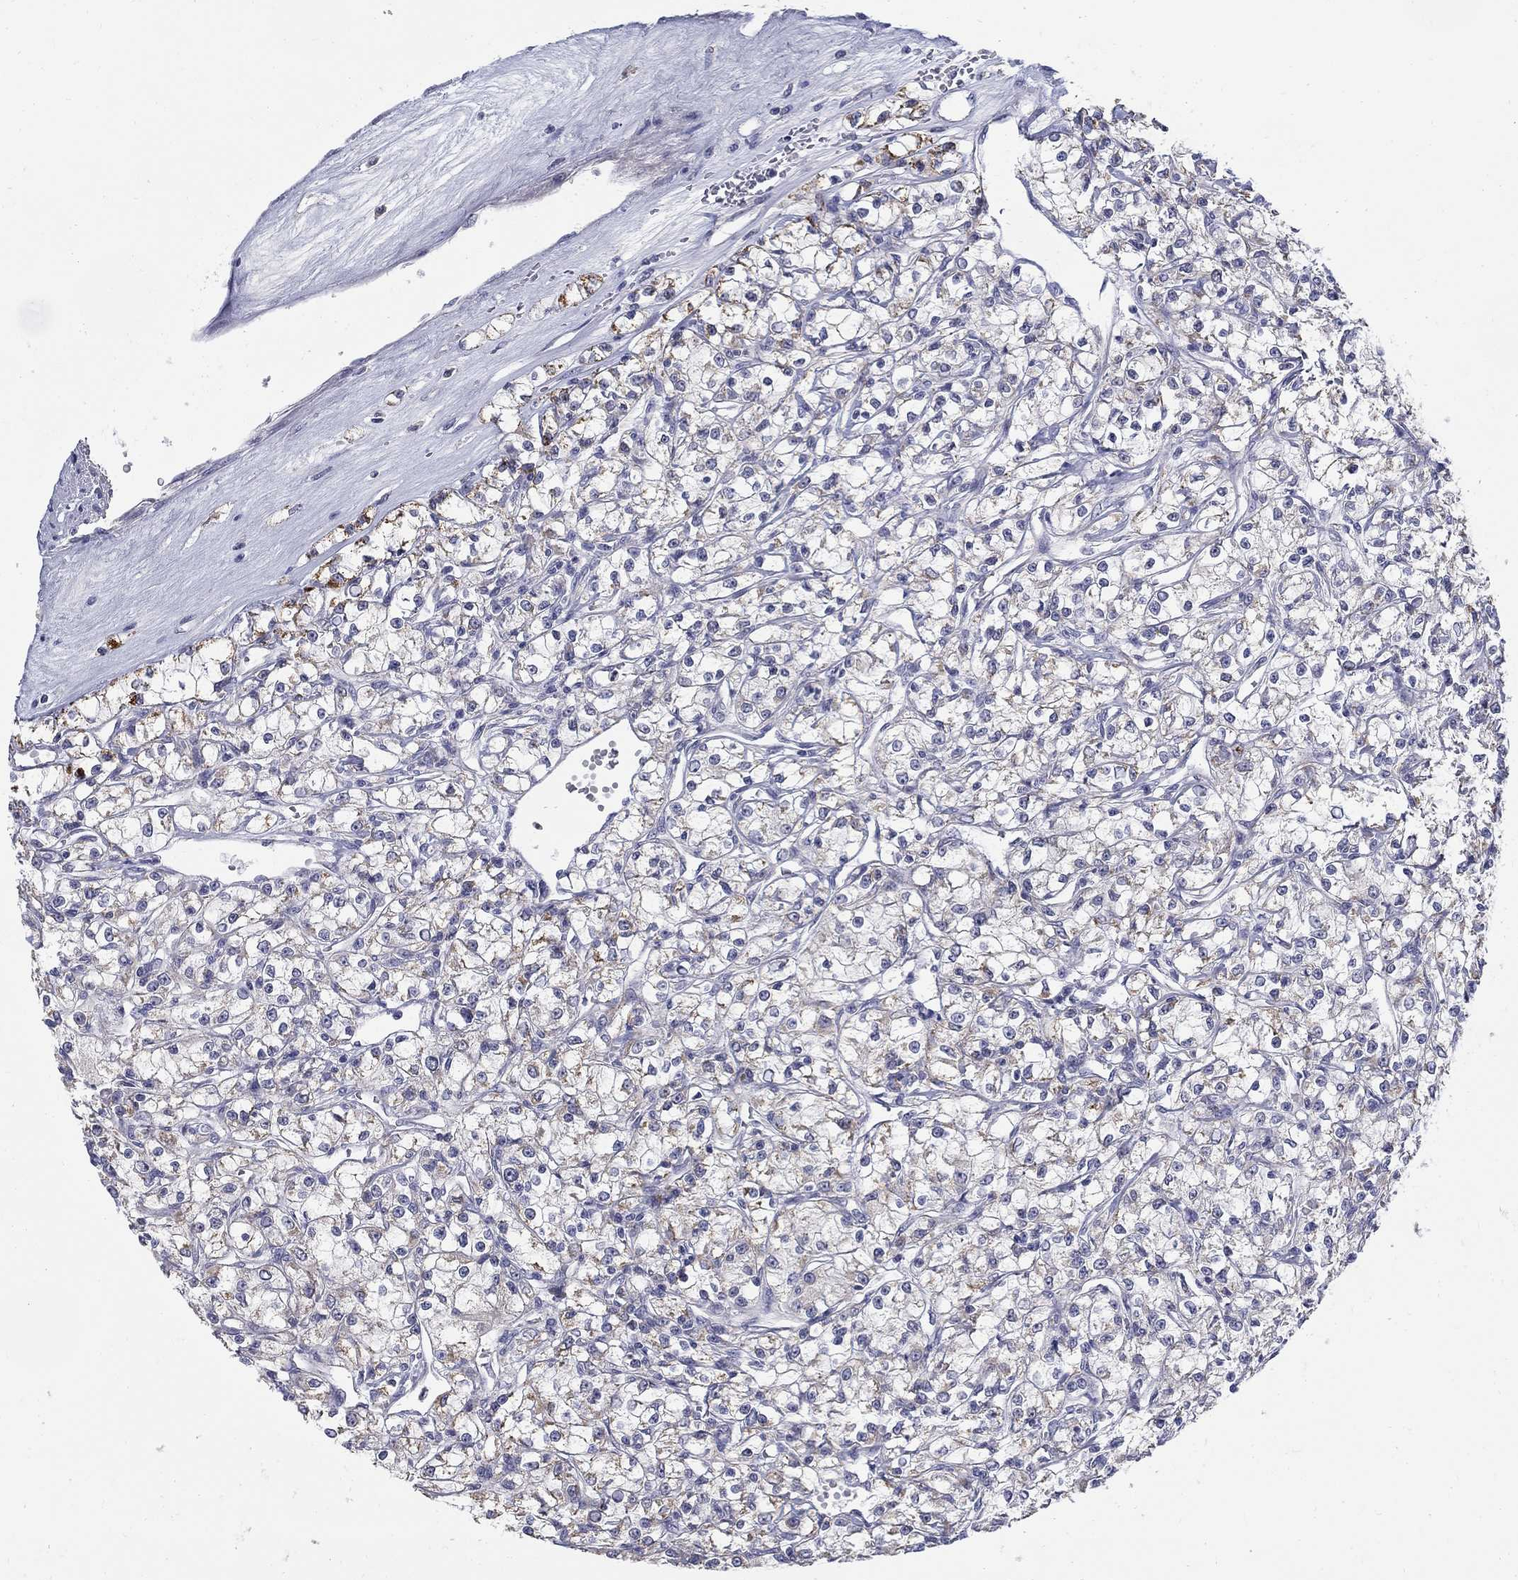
{"staining": {"intensity": "weak", "quantity": "25%-75%", "location": "cytoplasmic/membranous"}, "tissue": "renal cancer", "cell_type": "Tumor cells", "image_type": "cancer", "snomed": [{"axis": "morphology", "description": "Adenocarcinoma, NOS"}, {"axis": "topography", "description": "Kidney"}], "caption": "Immunohistochemical staining of human adenocarcinoma (renal) exhibits low levels of weak cytoplasmic/membranous positivity in about 25%-75% of tumor cells.", "gene": "ABCA4", "patient": {"sex": "female", "age": 59}}